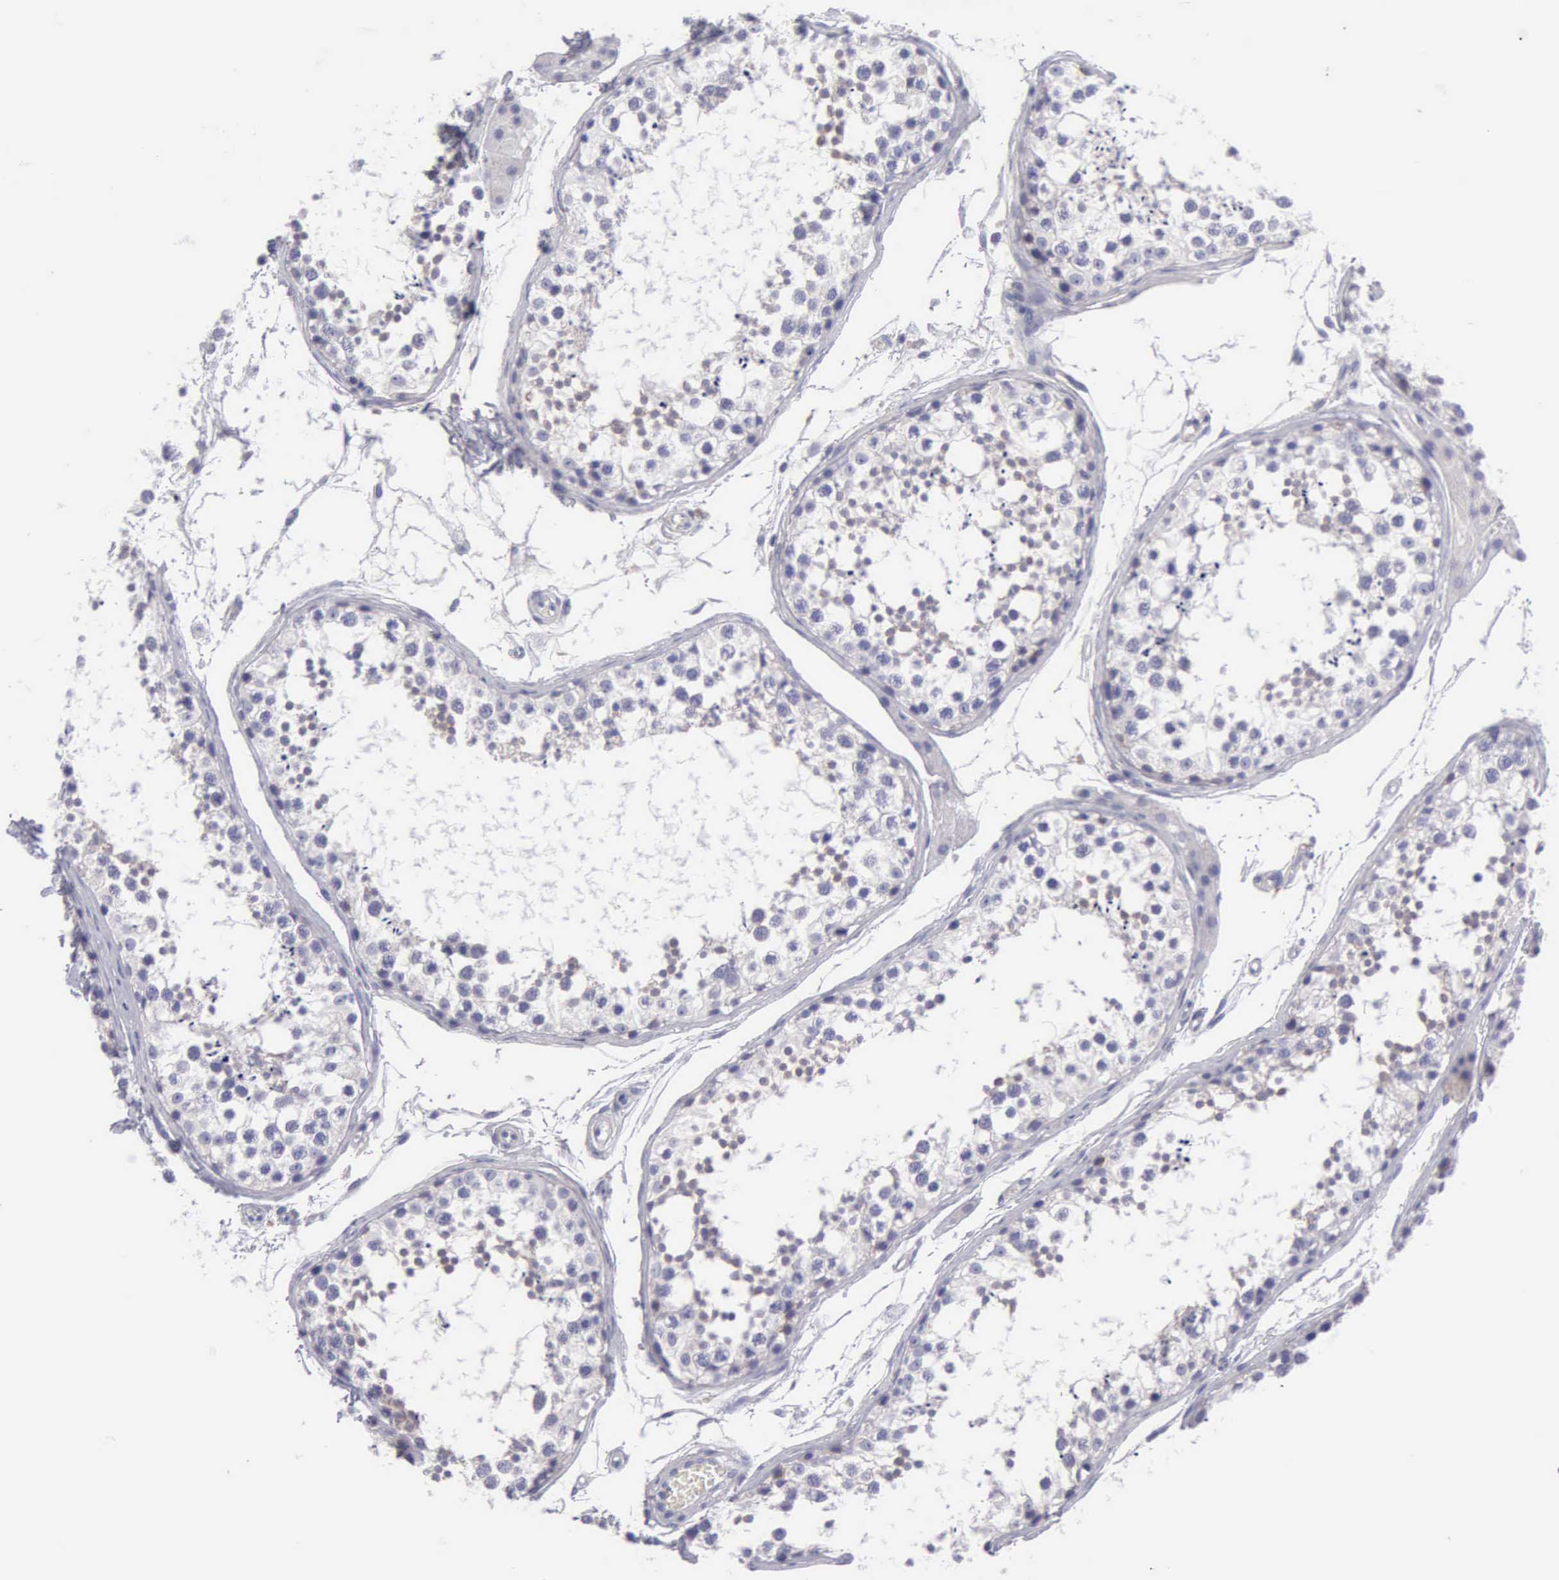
{"staining": {"intensity": "negative", "quantity": "none", "location": "none"}, "tissue": "testis", "cell_type": "Cells in seminiferous ducts", "image_type": "normal", "snomed": [{"axis": "morphology", "description": "Normal tissue, NOS"}, {"axis": "topography", "description": "Testis"}], "caption": "Testis was stained to show a protein in brown. There is no significant staining in cells in seminiferous ducts. Brightfield microscopy of immunohistochemistry (IHC) stained with DAB (3,3'-diaminobenzidine) (brown) and hematoxylin (blue), captured at high magnification.", "gene": "TYRP1", "patient": {"sex": "male", "age": 57}}